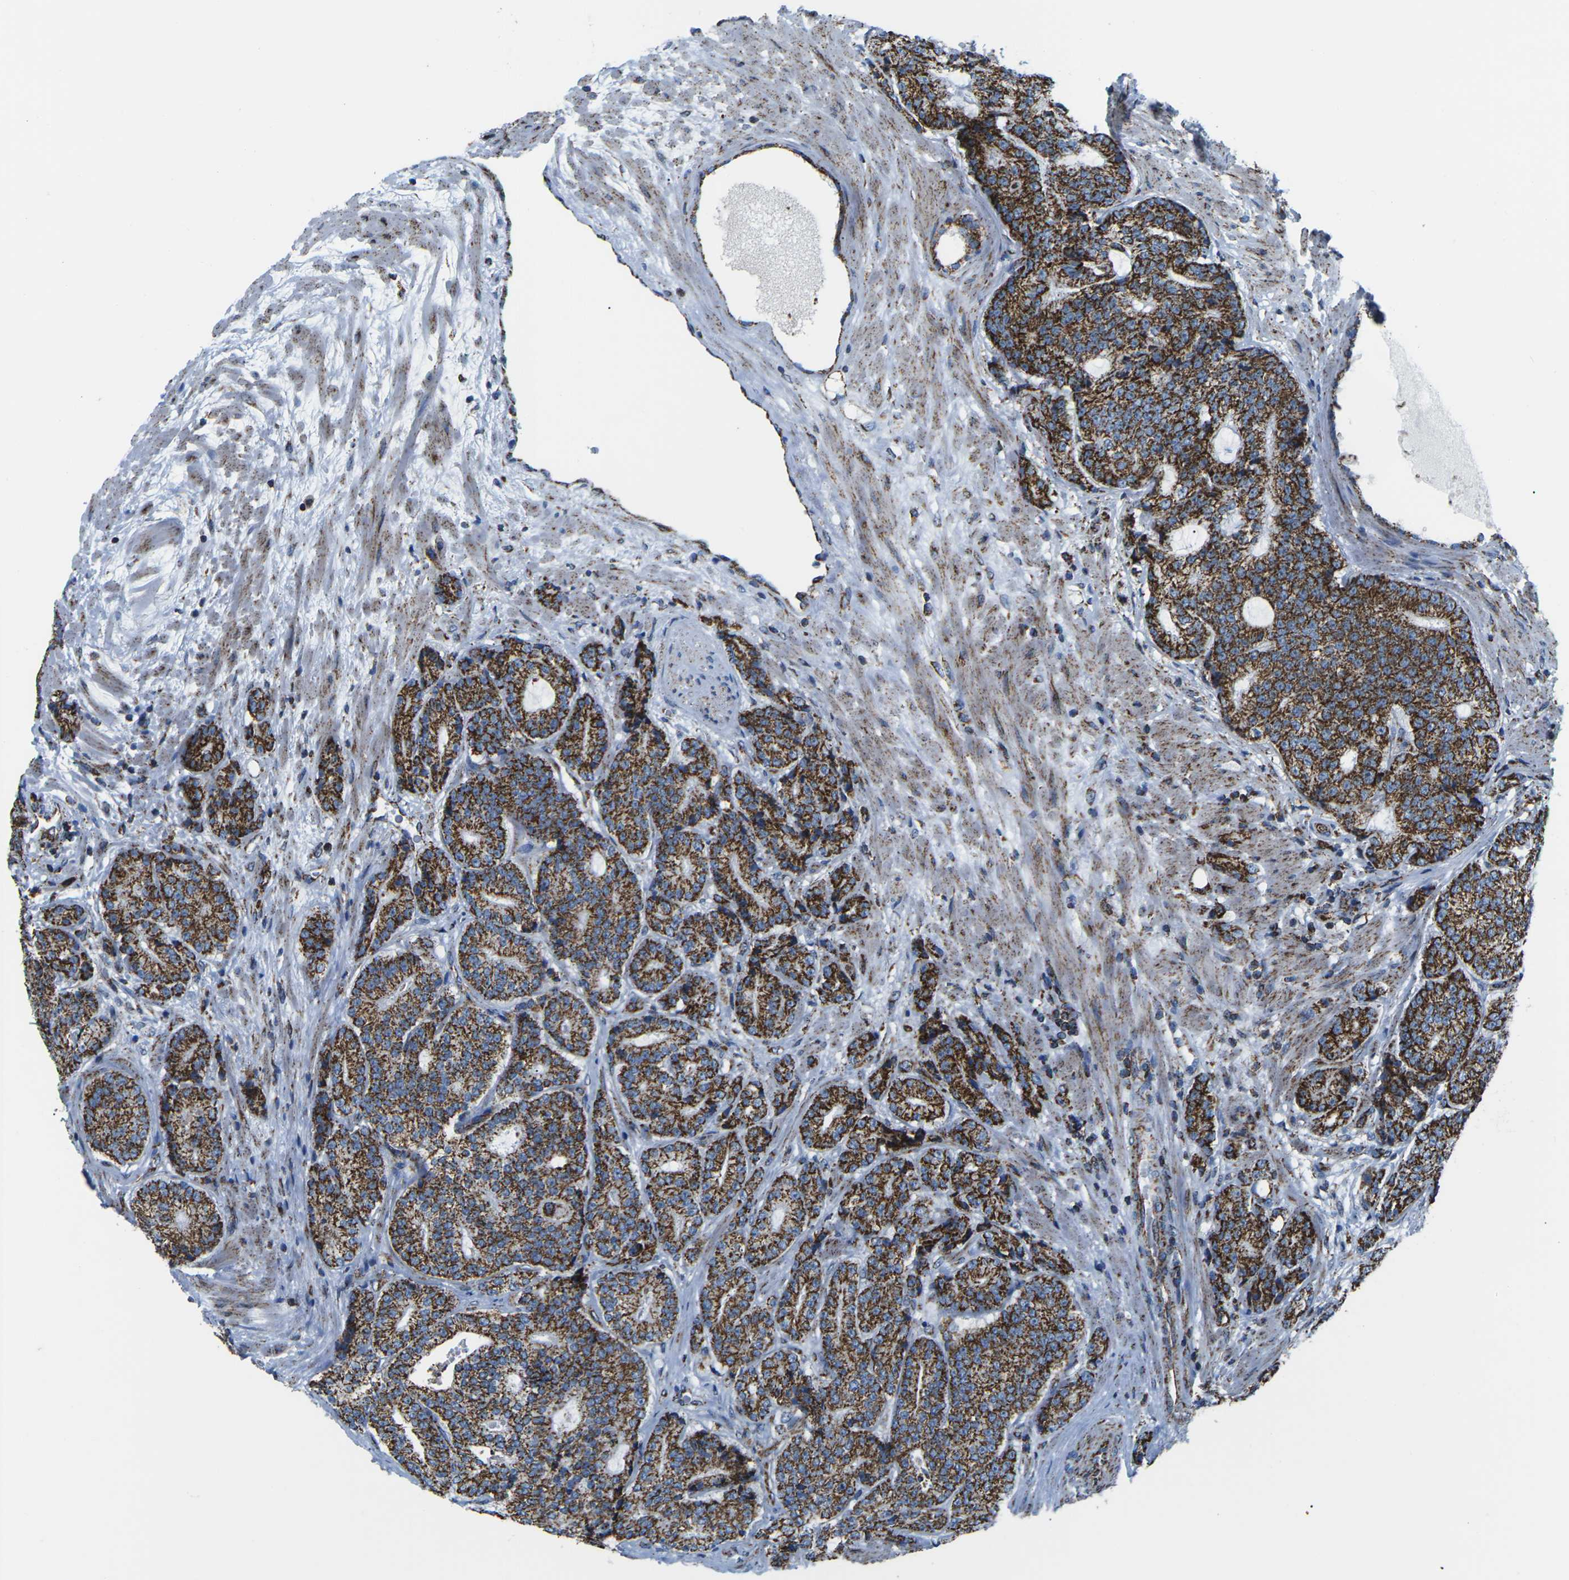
{"staining": {"intensity": "strong", "quantity": ">75%", "location": "cytoplasmic/membranous"}, "tissue": "prostate cancer", "cell_type": "Tumor cells", "image_type": "cancer", "snomed": [{"axis": "morphology", "description": "Adenocarcinoma, High grade"}, {"axis": "topography", "description": "Prostate"}], "caption": "Brown immunohistochemical staining in human prostate adenocarcinoma (high-grade) displays strong cytoplasmic/membranous expression in approximately >75% of tumor cells.", "gene": "MT-CO2", "patient": {"sex": "male", "age": 61}}